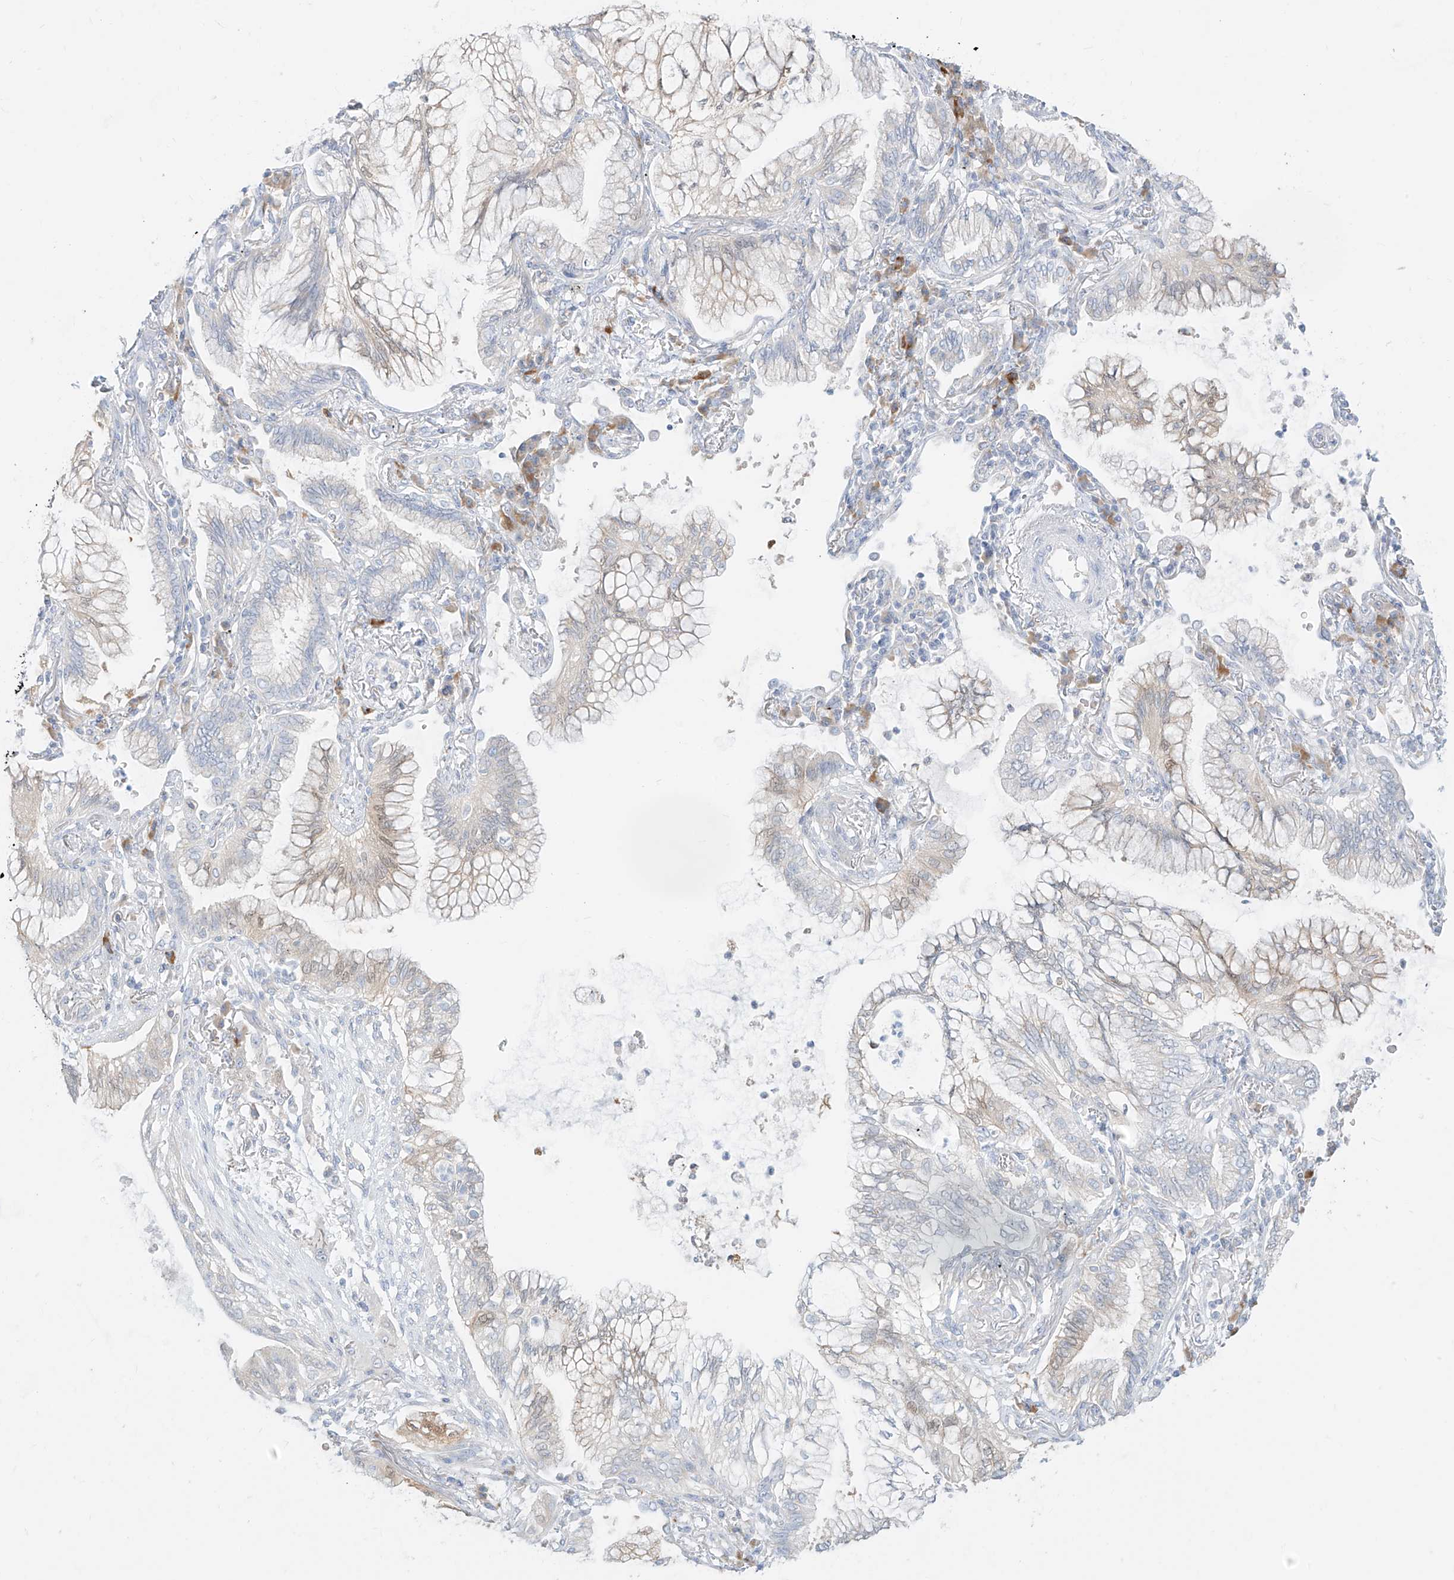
{"staining": {"intensity": "weak", "quantity": "<25%", "location": "cytoplasmic/membranous"}, "tissue": "lung cancer", "cell_type": "Tumor cells", "image_type": "cancer", "snomed": [{"axis": "morphology", "description": "Adenocarcinoma, NOS"}, {"axis": "topography", "description": "Lung"}], "caption": "The image shows no significant expression in tumor cells of lung cancer.", "gene": "SYTL3", "patient": {"sex": "female", "age": 70}}